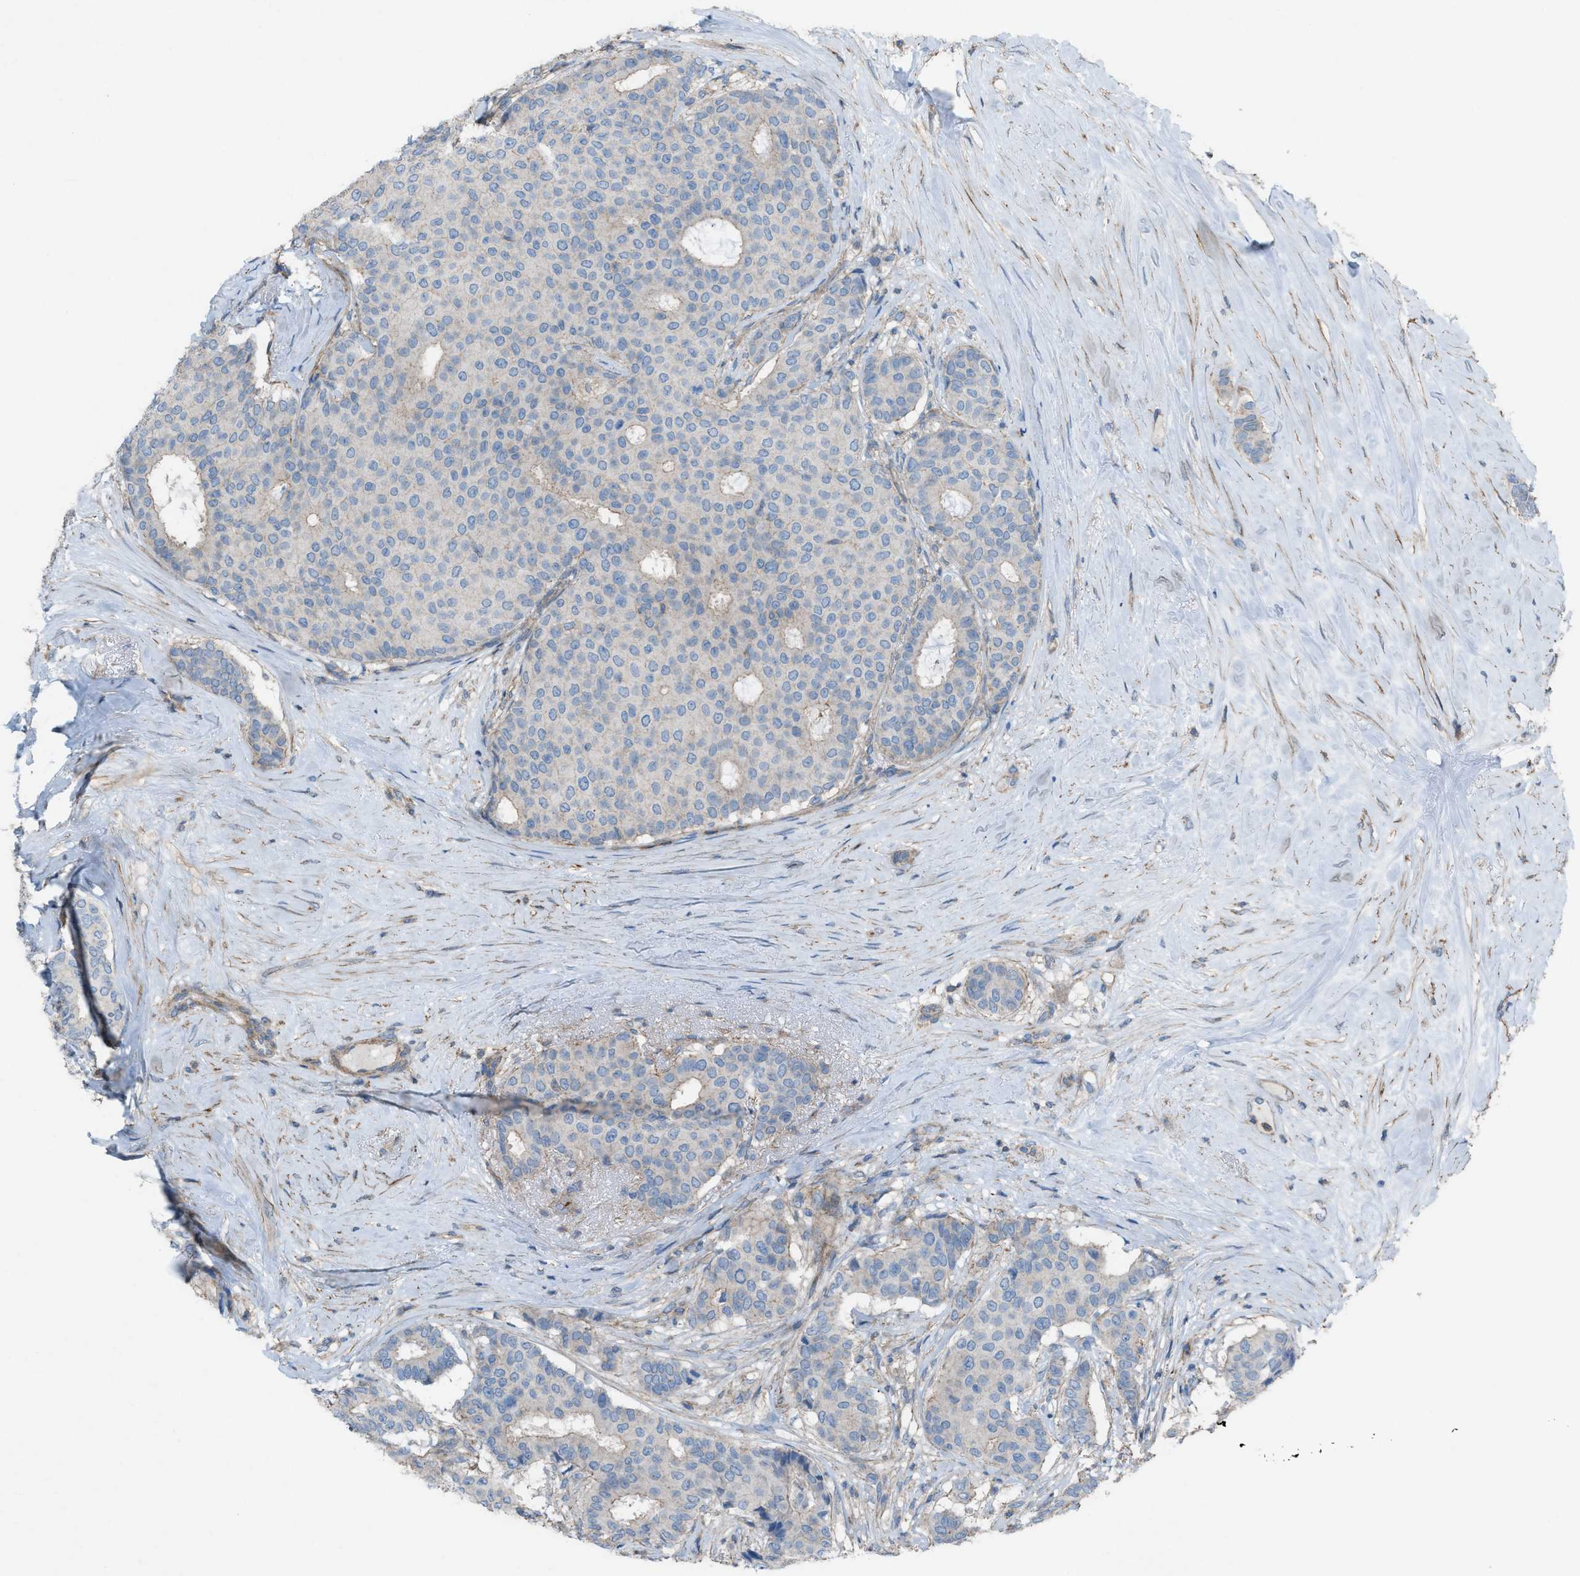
{"staining": {"intensity": "negative", "quantity": "none", "location": "none"}, "tissue": "breast cancer", "cell_type": "Tumor cells", "image_type": "cancer", "snomed": [{"axis": "morphology", "description": "Duct carcinoma"}, {"axis": "topography", "description": "Breast"}], "caption": "IHC photomicrograph of neoplastic tissue: intraductal carcinoma (breast) stained with DAB (3,3'-diaminobenzidine) shows no significant protein staining in tumor cells. (DAB (3,3'-diaminobenzidine) immunohistochemistry with hematoxylin counter stain).", "gene": "NCK2", "patient": {"sex": "female", "age": 75}}